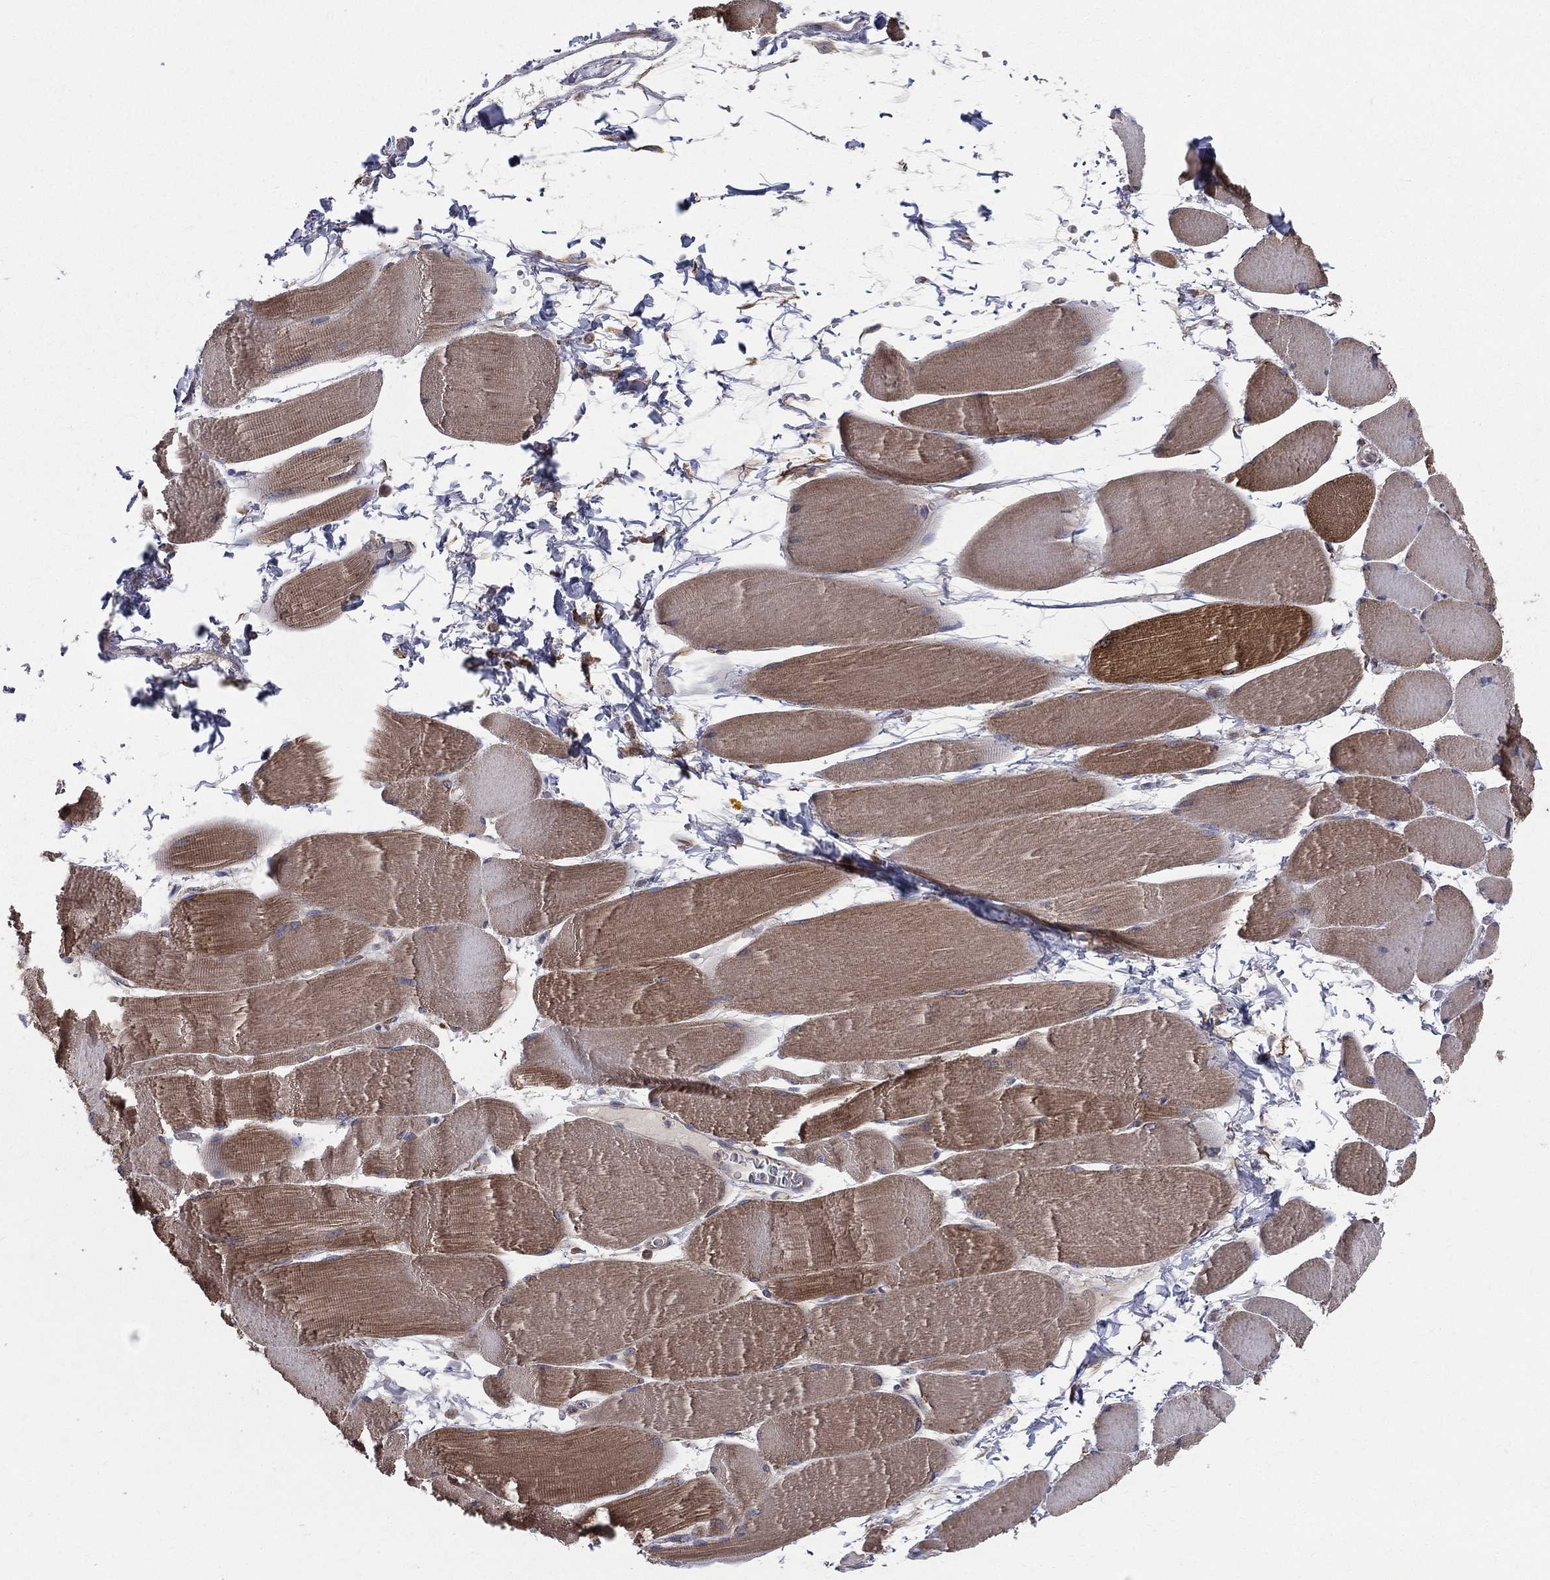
{"staining": {"intensity": "moderate", "quantity": "25%-75%", "location": "cytoplasmic/membranous"}, "tissue": "skeletal muscle", "cell_type": "Myocytes", "image_type": "normal", "snomed": [{"axis": "morphology", "description": "Normal tissue, NOS"}, {"axis": "topography", "description": "Skeletal muscle"}], "caption": "Moderate cytoplasmic/membranous staining for a protein is seen in approximately 25%-75% of myocytes of normal skeletal muscle using IHC.", "gene": "MIX23", "patient": {"sex": "male", "age": 56}}